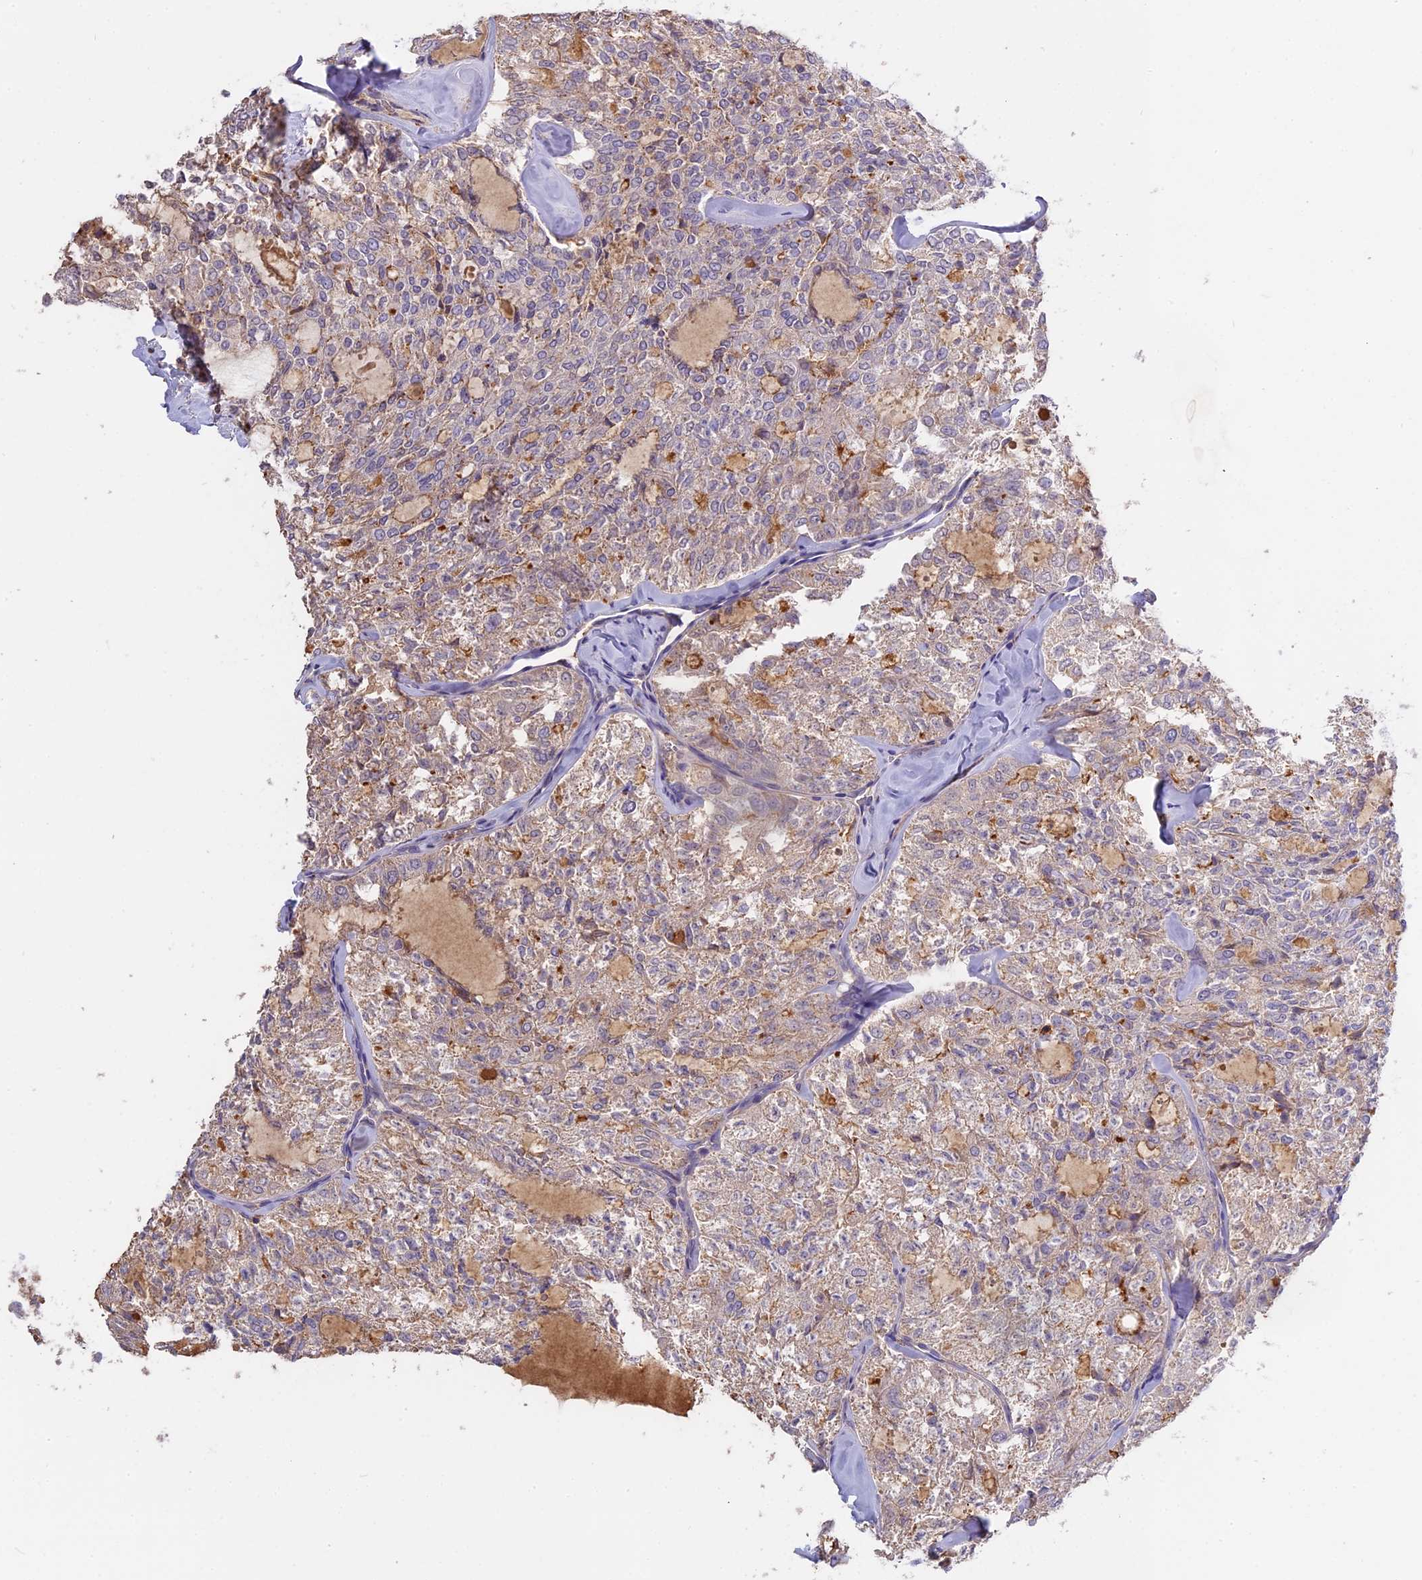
{"staining": {"intensity": "weak", "quantity": "<25%", "location": "cytoplasmic/membranous"}, "tissue": "thyroid cancer", "cell_type": "Tumor cells", "image_type": "cancer", "snomed": [{"axis": "morphology", "description": "Follicular adenoma carcinoma, NOS"}, {"axis": "topography", "description": "Thyroid gland"}], "caption": "Immunohistochemistry (IHC) of thyroid follicular adenoma carcinoma displays no staining in tumor cells.", "gene": "CFAP119", "patient": {"sex": "male", "age": 75}}